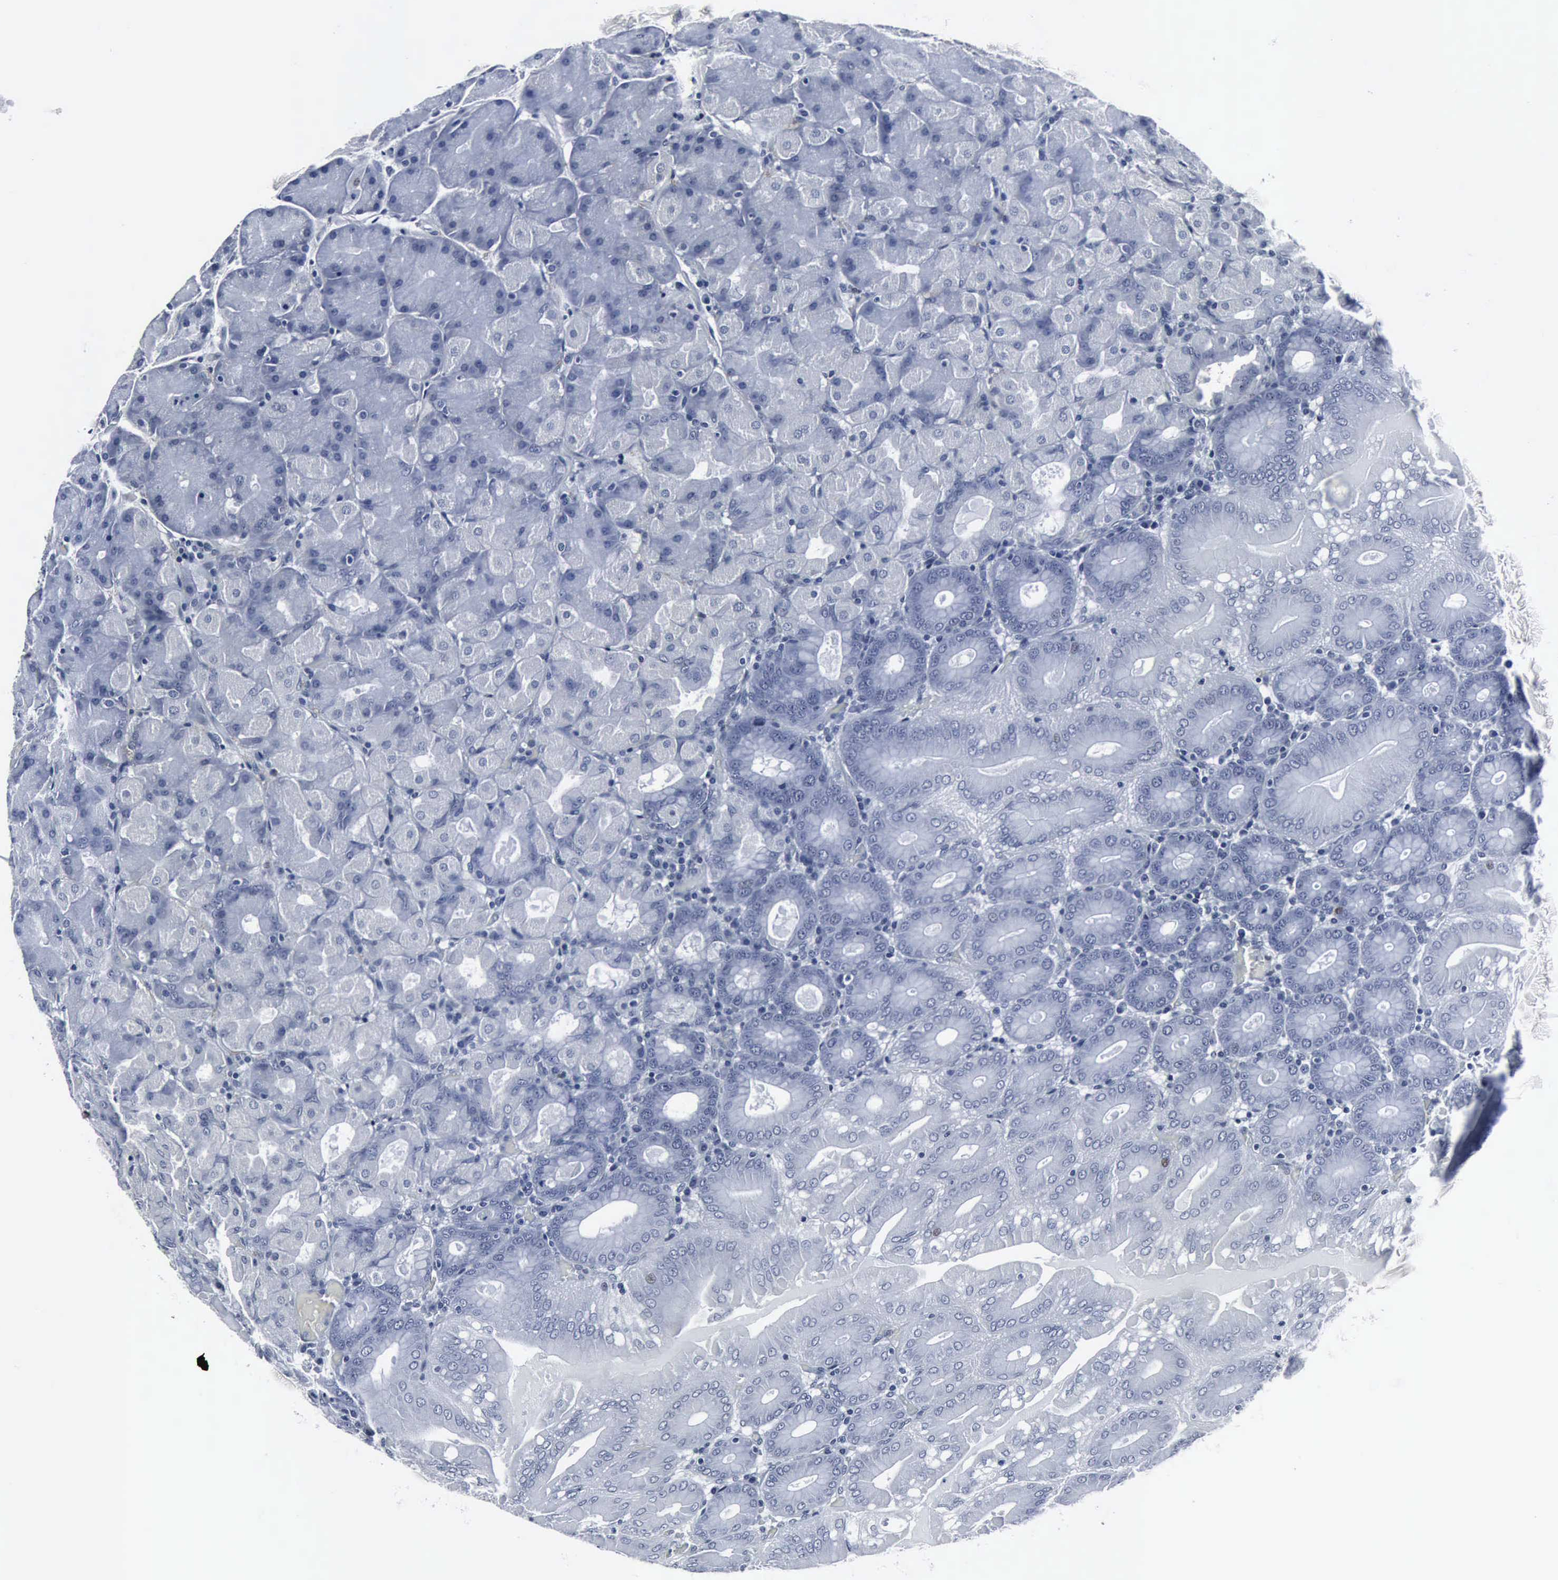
{"staining": {"intensity": "negative", "quantity": "none", "location": "none"}, "tissue": "stomach", "cell_type": "Glandular cells", "image_type": "normal", "snomed": [{"axis": "morphology", "description": "Normal tissue, NOS"}, {"axis": "topography", "description": "Stomach, upper"}, {"axis": "topography", "description": "Stomach"}], "caption": "Image shows no protein expression in glandular cells of benign stomach. (Stains: DAB (3,3'-diaminobenzidine) immunohistochemistry (IHC) with hematoxylin counter stain, Microscopy: brightfield microscopy at high magnification).", "gene": "SNAP25", "patient": {"sex": "male", "age": 76}}